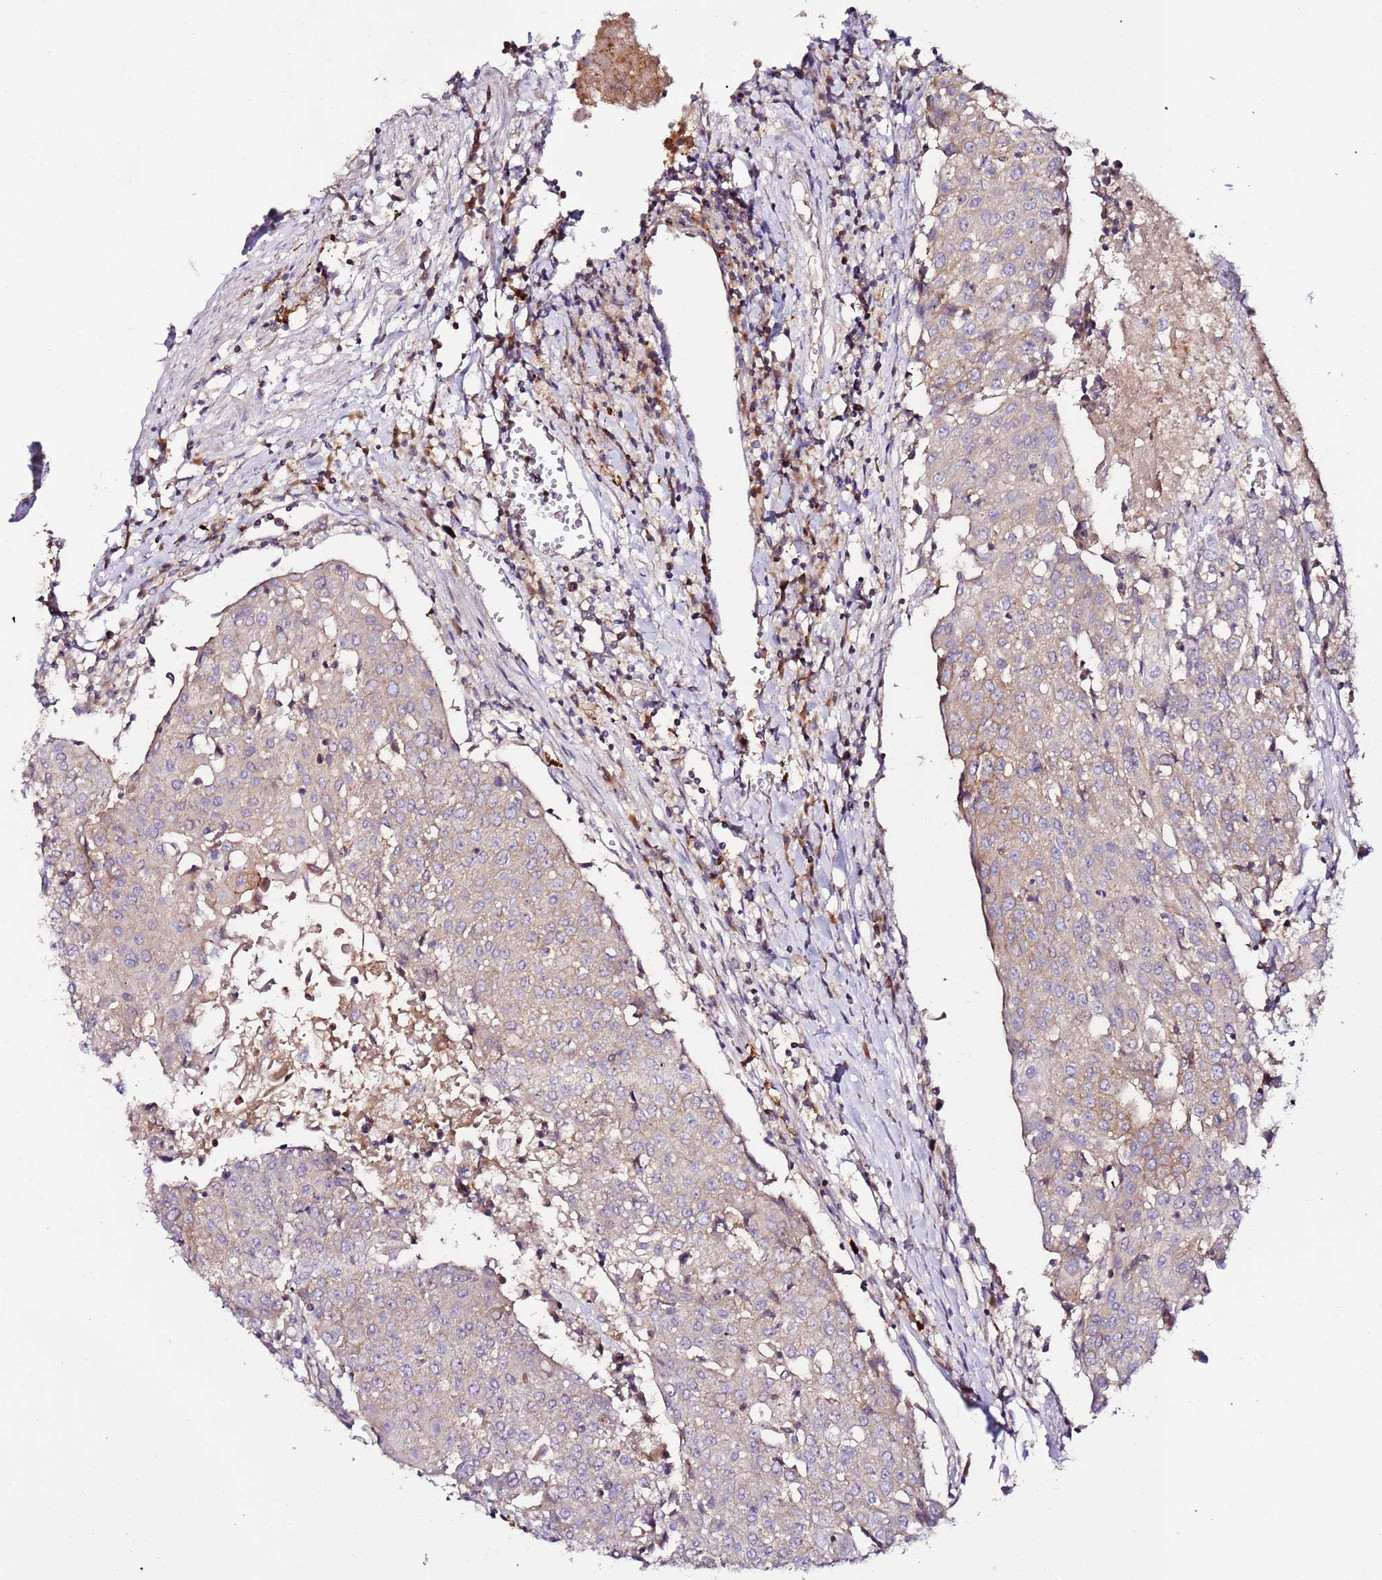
{"staining": {"intensity": "weak", "quantity": "25%-75%", "location": "cytoplasmic/membranous"}, "tissue": "urothelial cancer", "cell_type": "Tumor cells", "image_type": "cancer", "snomed": [{"axis": "morphology", "description": "Urothelial carcinoma, High grade"}, {"axis": "topography", "description": "Urinary bladder"}], "caption": "The histopathology image shows a brown stain indicating the presence of a protein in the cytoplasmic/membranous of tumor cells in urothelial cancer. (Brightfield microscopy of DAB IHC at high magnification).", "gene": "FLVCR1", "patient": {"sex": "female", "age": 85}}